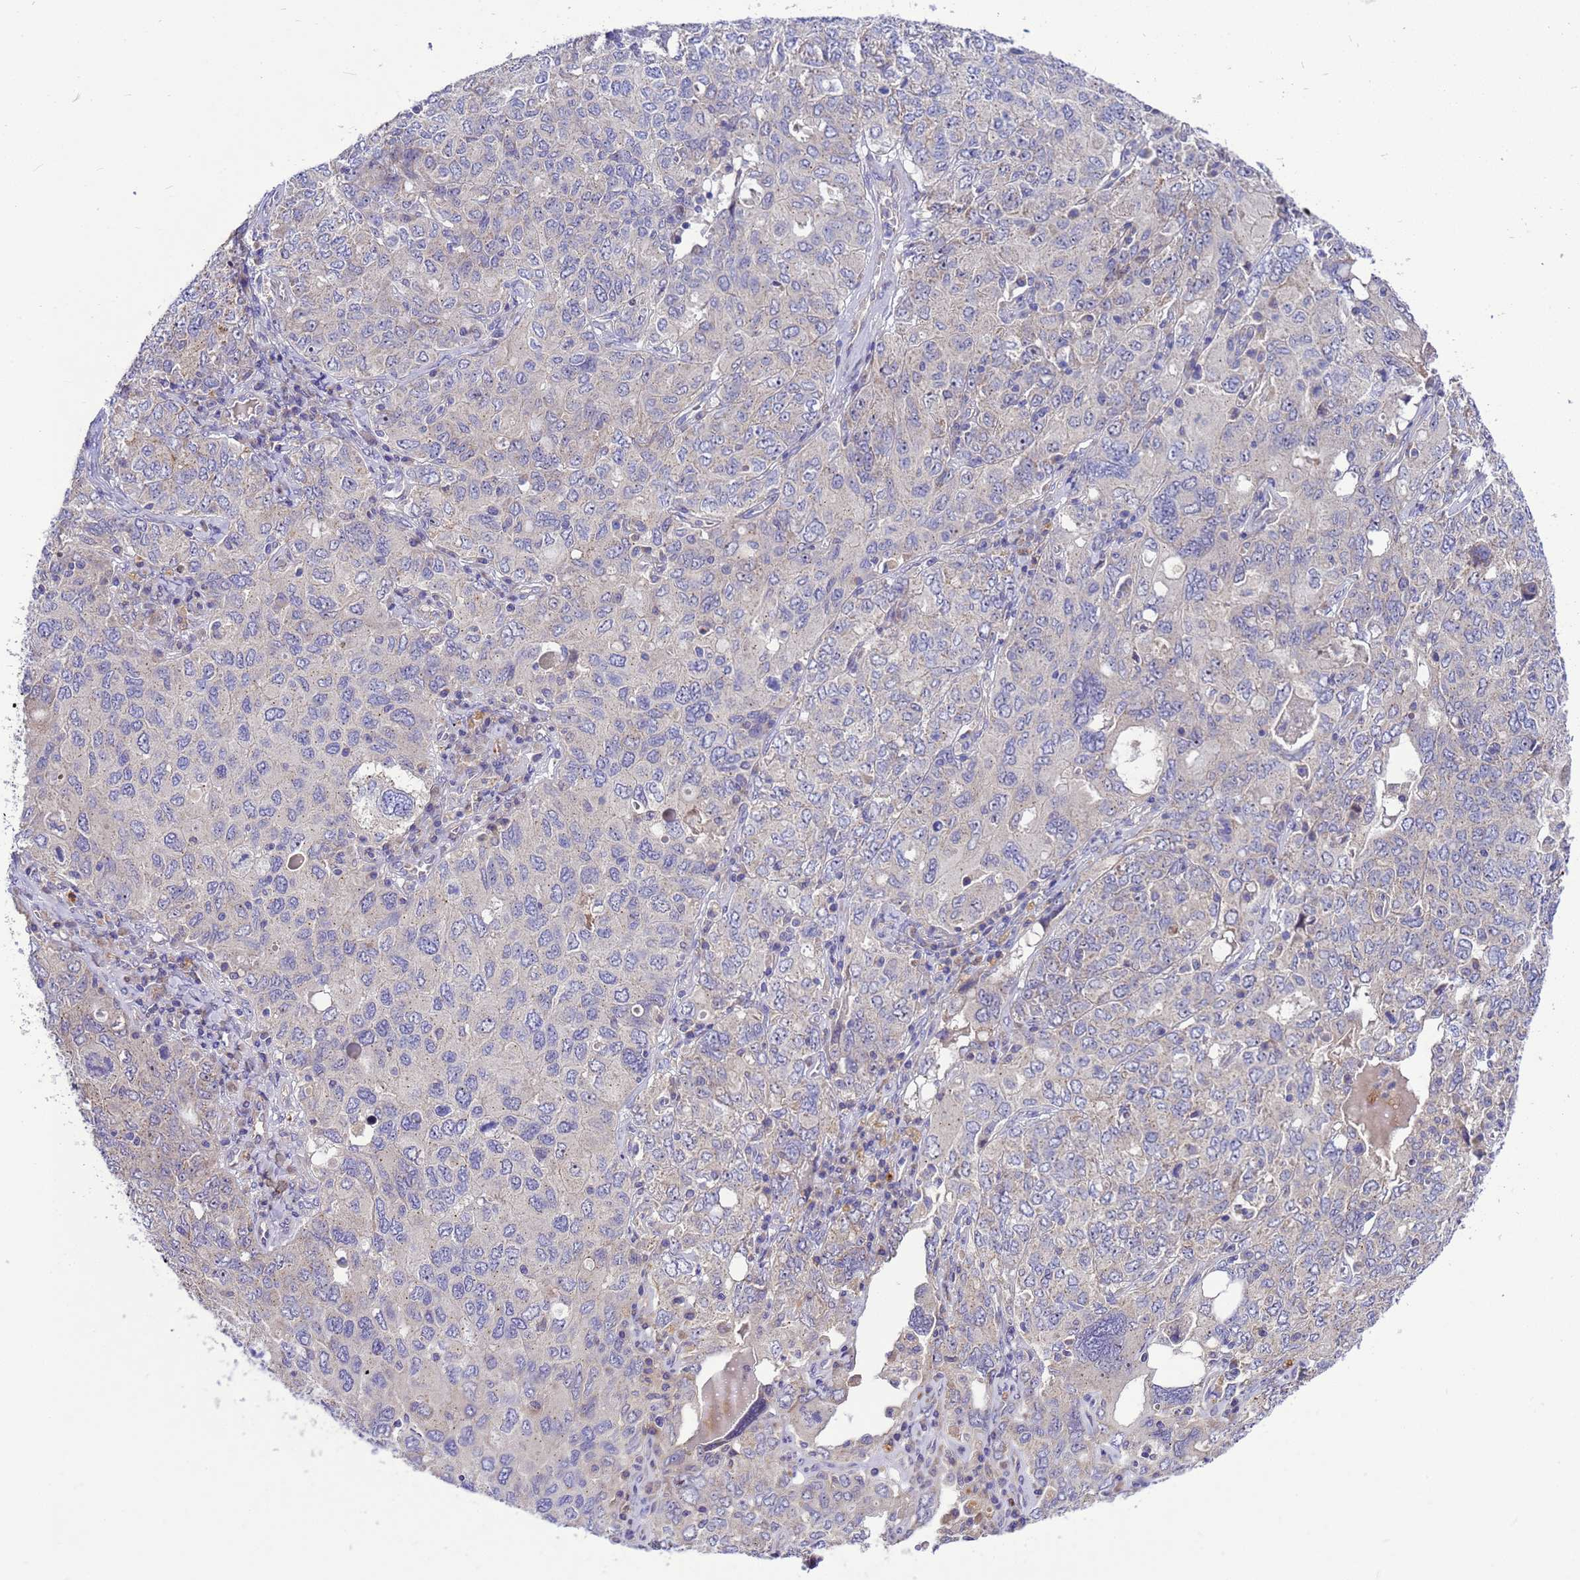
{"staining": {"intensity": "negative", "quantity": "none", "location": "none"}, "tissue": "ovarian cancer", "cell_type": "Tumor cells", "image_type": "cancer", "snomed": [{"axis": "morphology", "description": "Carcinoma, endometroid"}, {"axis": "topography", "description": "Ovary"}], "caption": "Ovarian cancer (endometroid carcinoma) stained for a protein using IHC displays no expression tumor cells.", "gene": "POP7", "patient": {"sex": "female", "age": 62}}